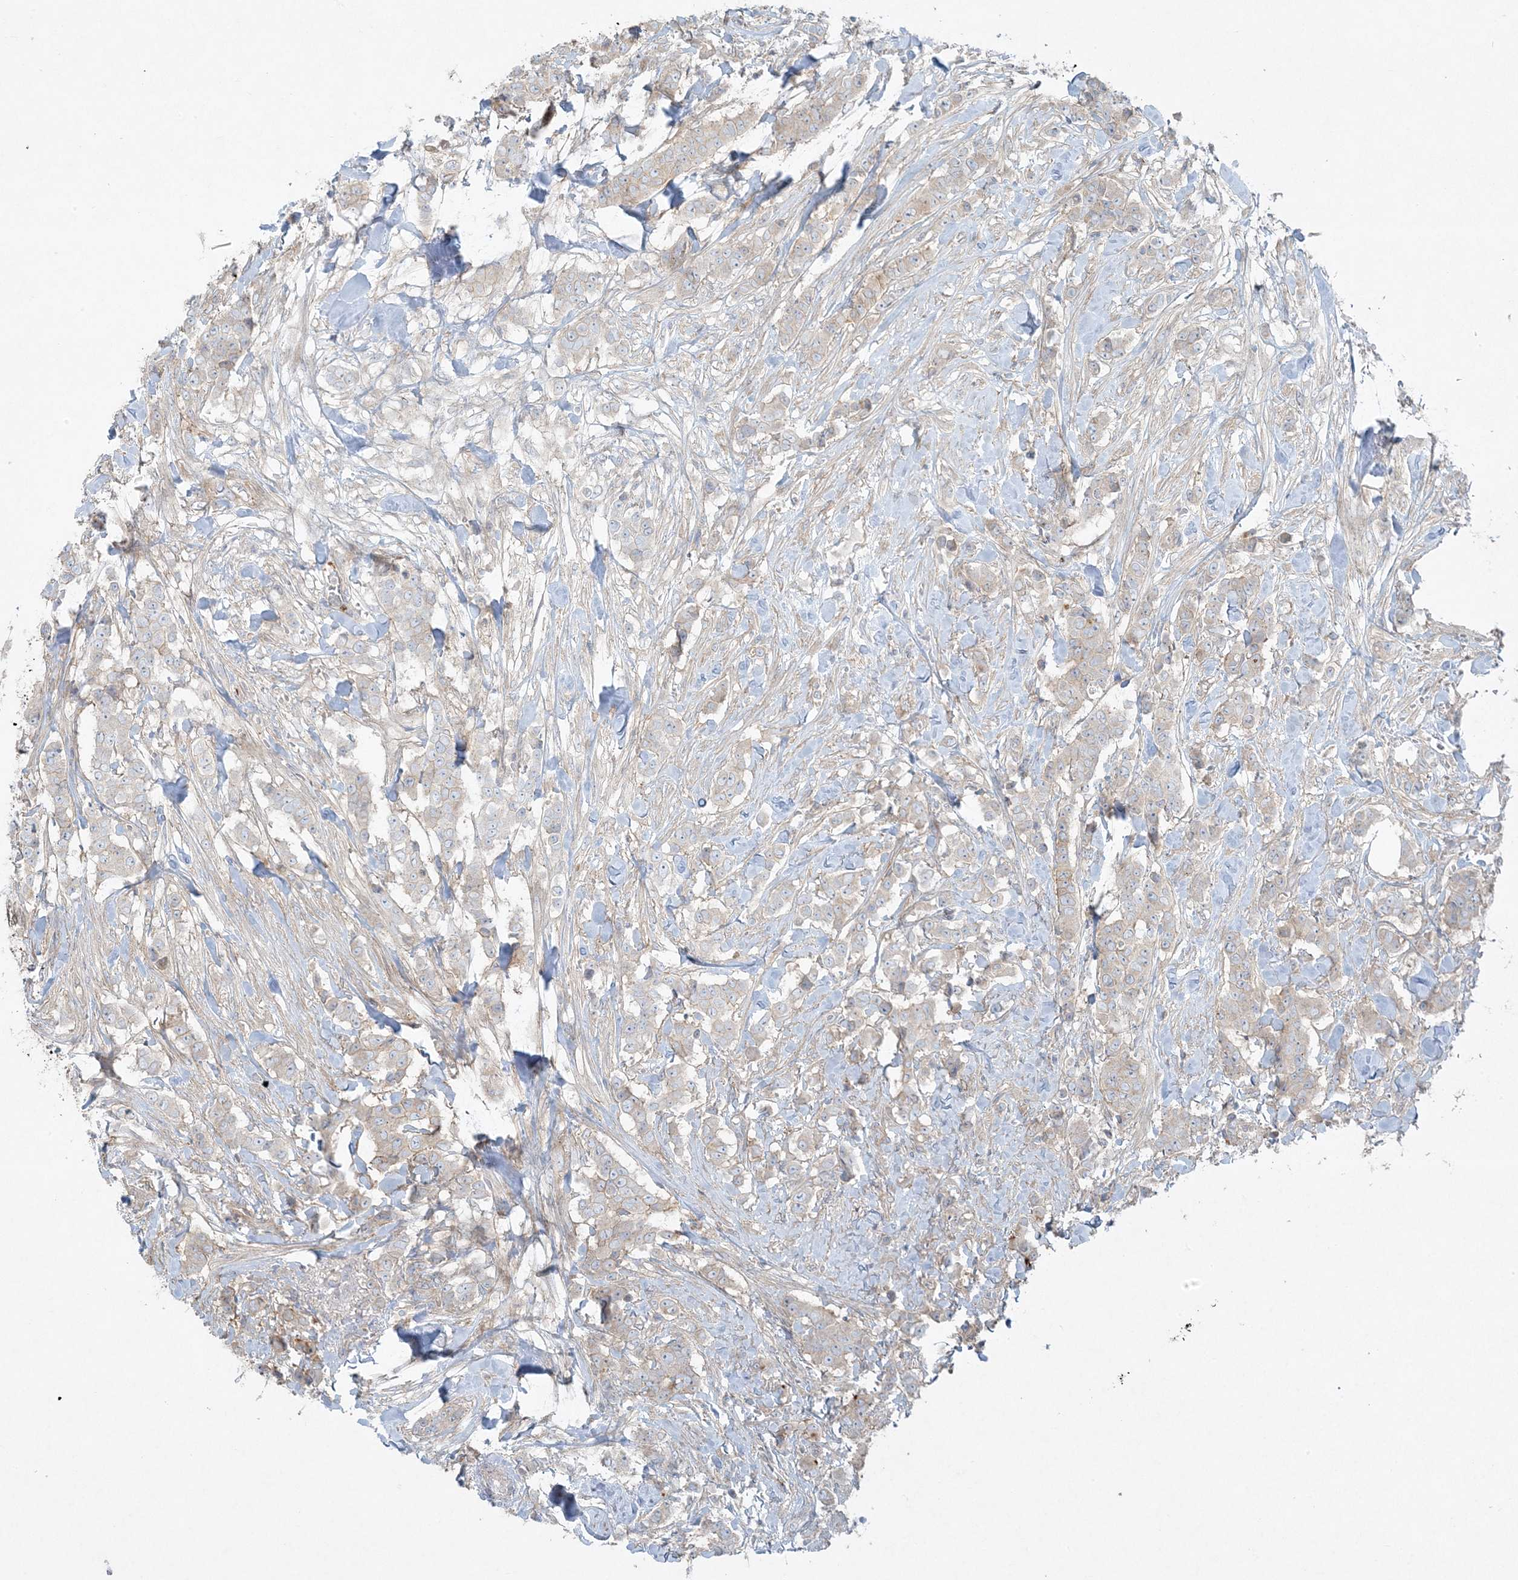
{"staining": {"intensity": "moderate", "quantity": ">75%", "location": "cytoplasmic/membranous"}, "tissue": "breast cancer", "cell_type": "Tumor cells", "image_type": "cancer", "snomed": [{"axis": "morphology", "description": "Duct carcinoma"}, {"axis": "topography", "description": "Breast"}], "caption": "IHC (DAB) staining of breast cancer reveals moderate cytoplasmic/membranous protein expression in approximately >75% of tumor cells. (Stains: DAB in brown, nuclei in blue, Microscopy: brightfield microscopy at high magnification).", "gene": "PIK3R4", "patient": {"sex": "female", "age": 40}}